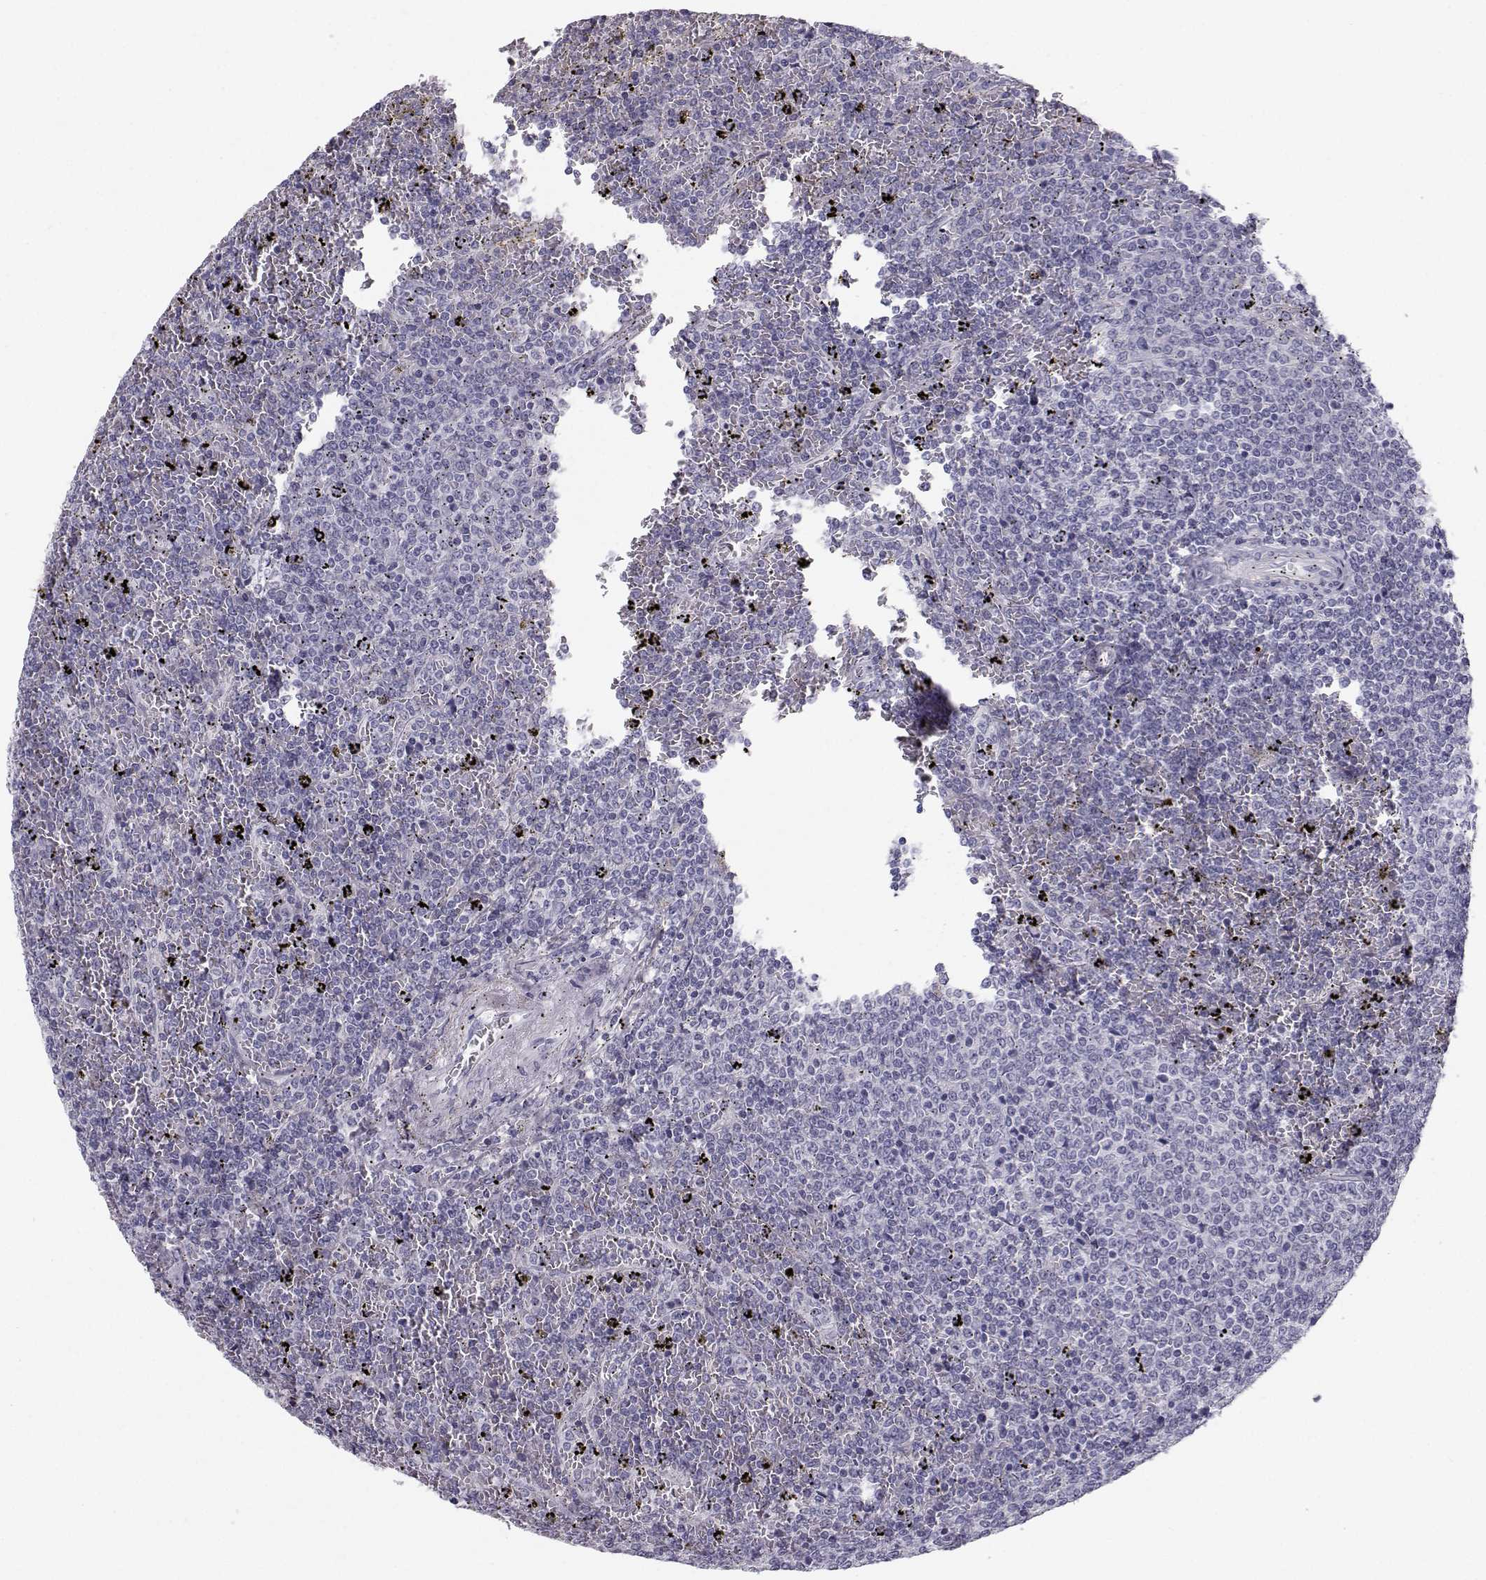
{"staining": {"intensity": "negative", "quantity": "none", "location": "none"}, "tissue": "lymphoma", "cell_type": "Tumor cells", "image_type": "cancer", "snomed": [{"axis": "morphology", "description": "Malignant lymphoma, non-Hodgkin's type, Low grade"}, {"axis": "topography", "description": "Spleen"}], "caption": "Tumor cells are negative for brown protein staining in lymphoma.", "gene": "SPDYE4", "patient": {"sex": "female", "age": 77}}